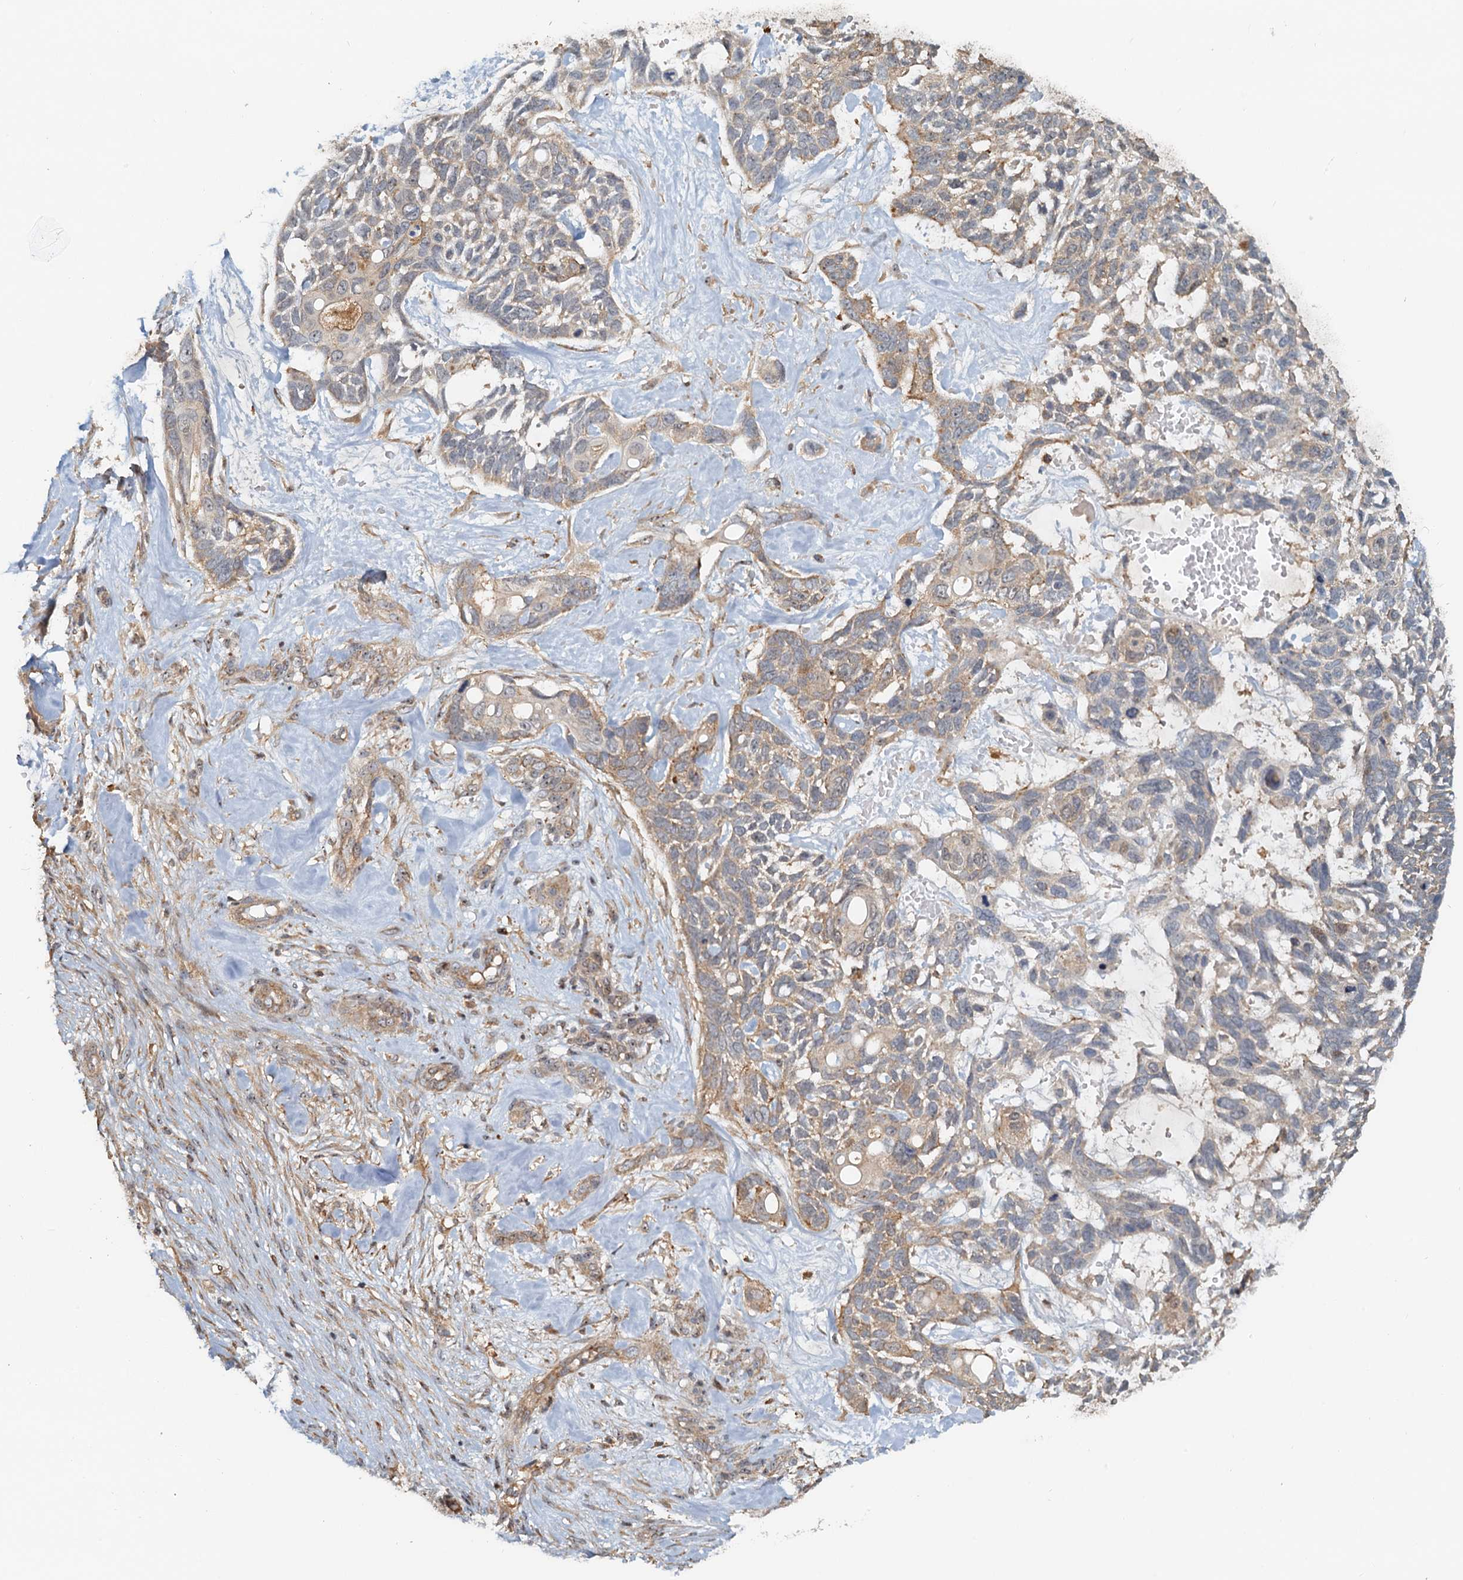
{"staining": {"intensity": "weak", "quantity": ">75%", "location": "cytoplasmic/membranous"}, "tissue": "skin cancer", "cell_type": "Tumor cells", "image_type": "cancer", "snomed": [{"axis": "morphology", "description": "Basal cell carcinoma"}, {"axis": "topography", "description": "Skin"}], "caption": "Skin cancer stained with a protein marker displays weak staining in tumor cells.", "gene": "TOLLIP", "patient": {"sex": "male", "age": 88}}